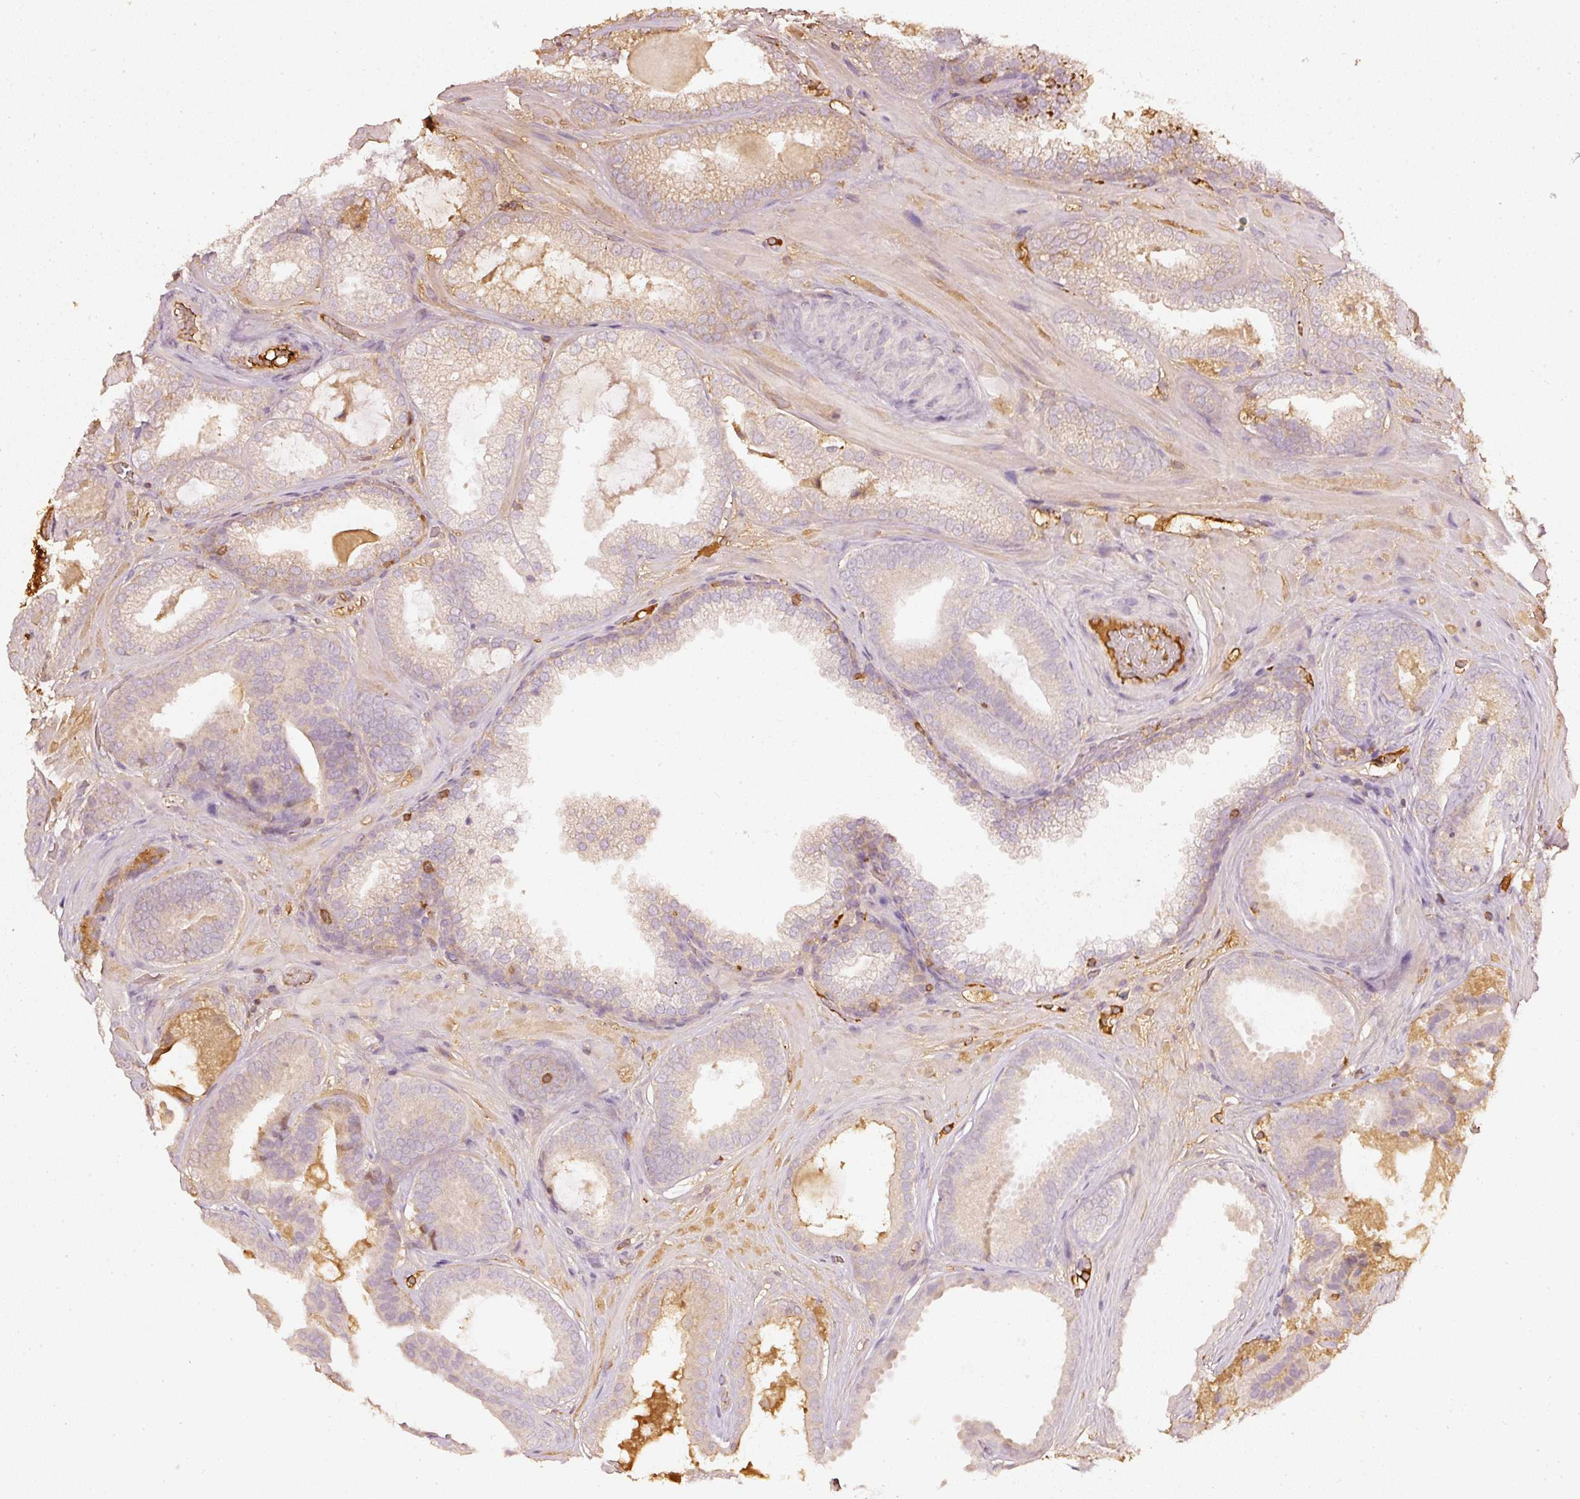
{"staining": {"intensity": "moderate", "quantity": "<25%", "location": "cytoplasmic/membranous"}, "tissue": "prostate cancer", "cell_type": "Tumor cells", "image_type": "cancer", "snomed": [{"axis": "morphology", "description": "Adenocarcinoma, Low grade"}, {"axis": "topography", "description": "Prostate"}], "caption": "This is an image of immunohistochemistry (IHC) staining of prostate cancer, which shows moderate staining in the cytoplasmic/membranous of tumor cells.", "gene": "EVL", "patient": {"sex": "male", "age": 57}}